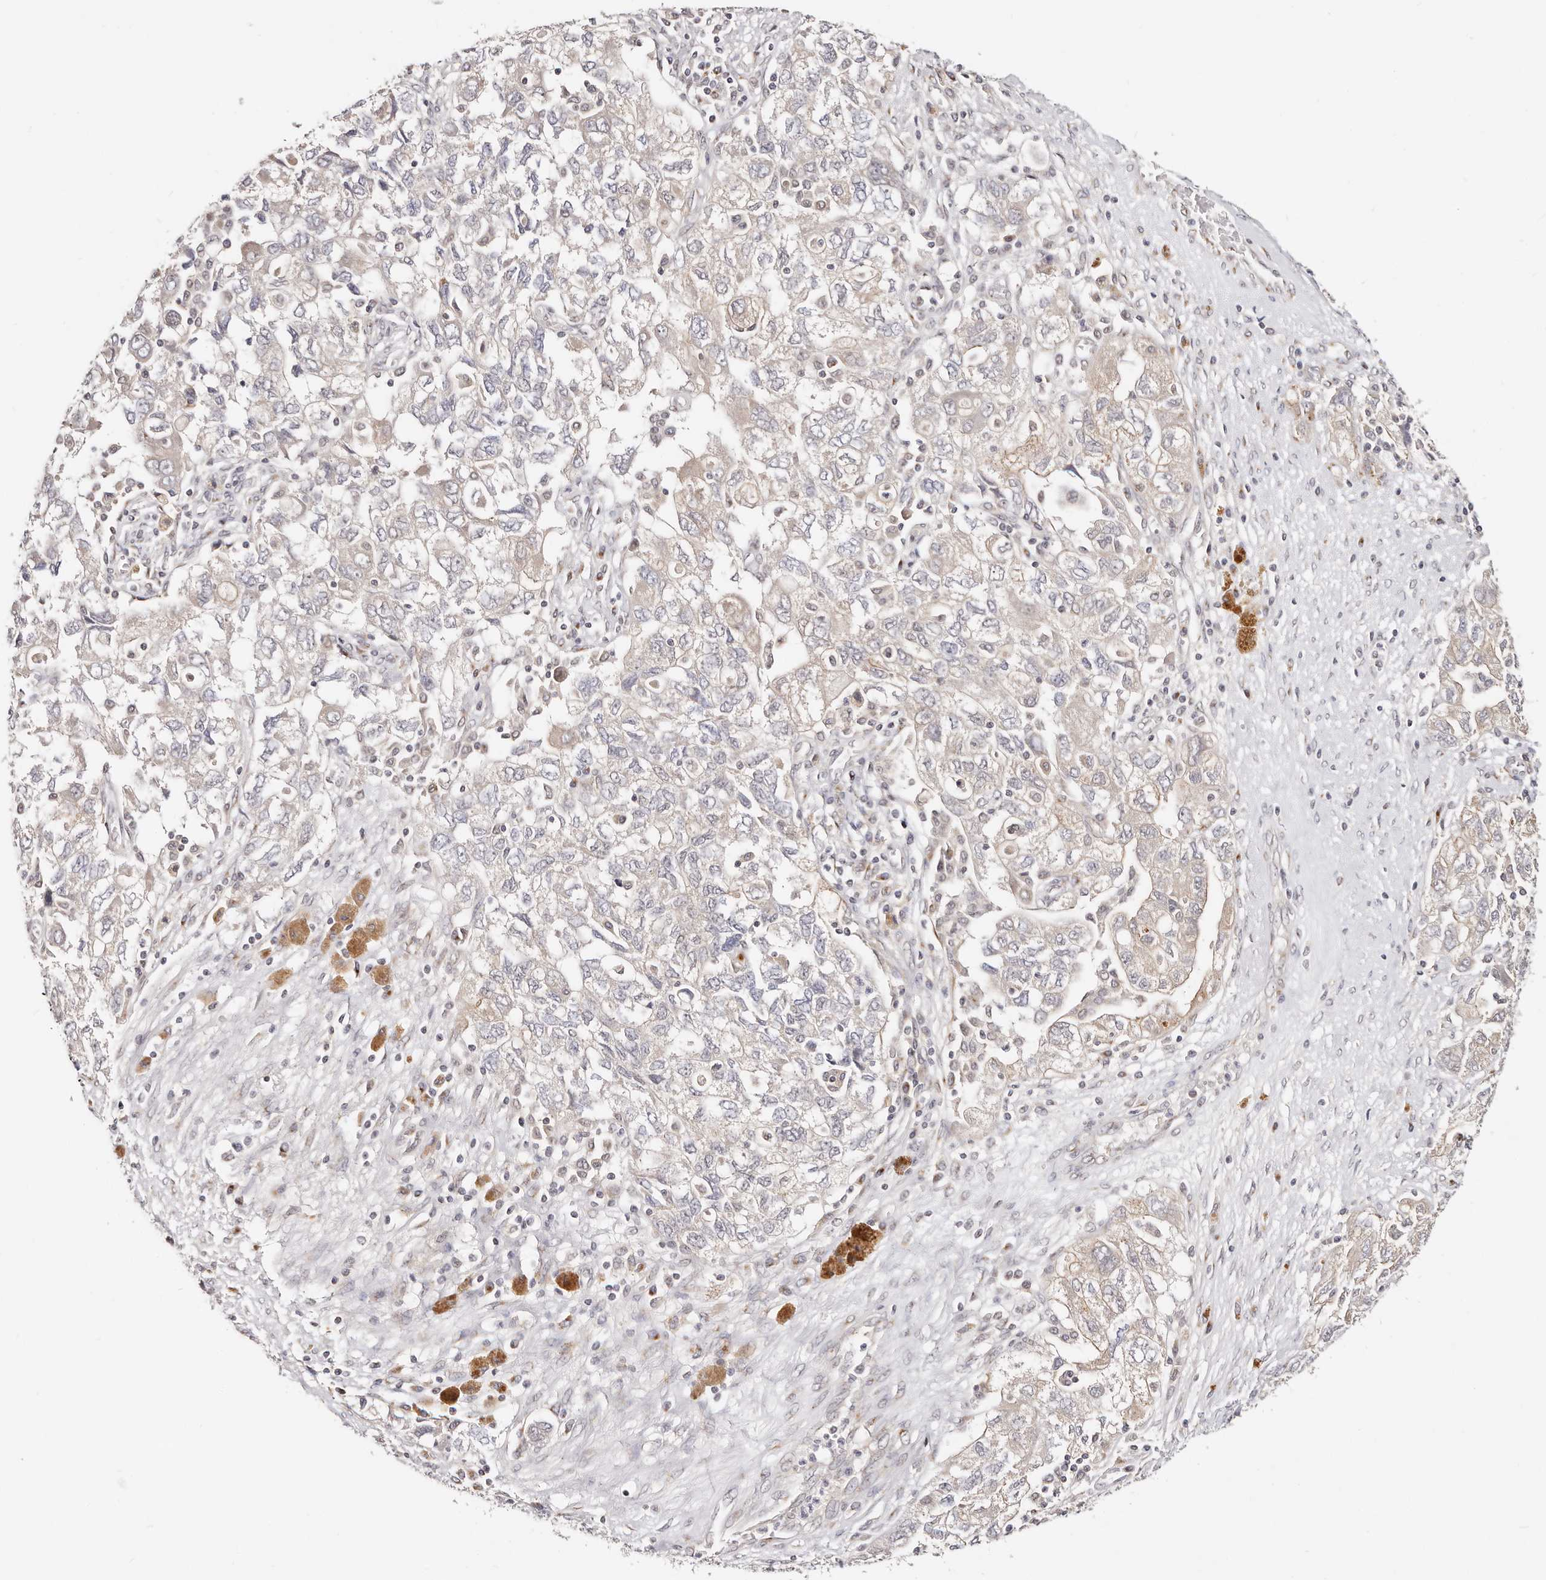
{"staining": {"intensity": "weak", "quantity": "25%-75%", "location": "cytoplasmic/membranous"}, "tissue": "ovarian cancer", "cell_type": "Tumor cells", "image_type": "cancer", "snomed": [{"axis": "morphology", "description": "Carcinoma, NOS"}, {"axis": "morphology", "description": "Cystadenocarcinoma, serous, NOS"}, {"axis": "topography", "description": "Ovary"}], "caption": "Approximately 25%-75% of tumor cells in human ovarian carcinoma demonstrate weak cytoplasmic/membranous protein expression as visualized by brown immunohistochemical staining.", "gene": "VIPAS39", "patient": {"sex": "female", "age": 69}}